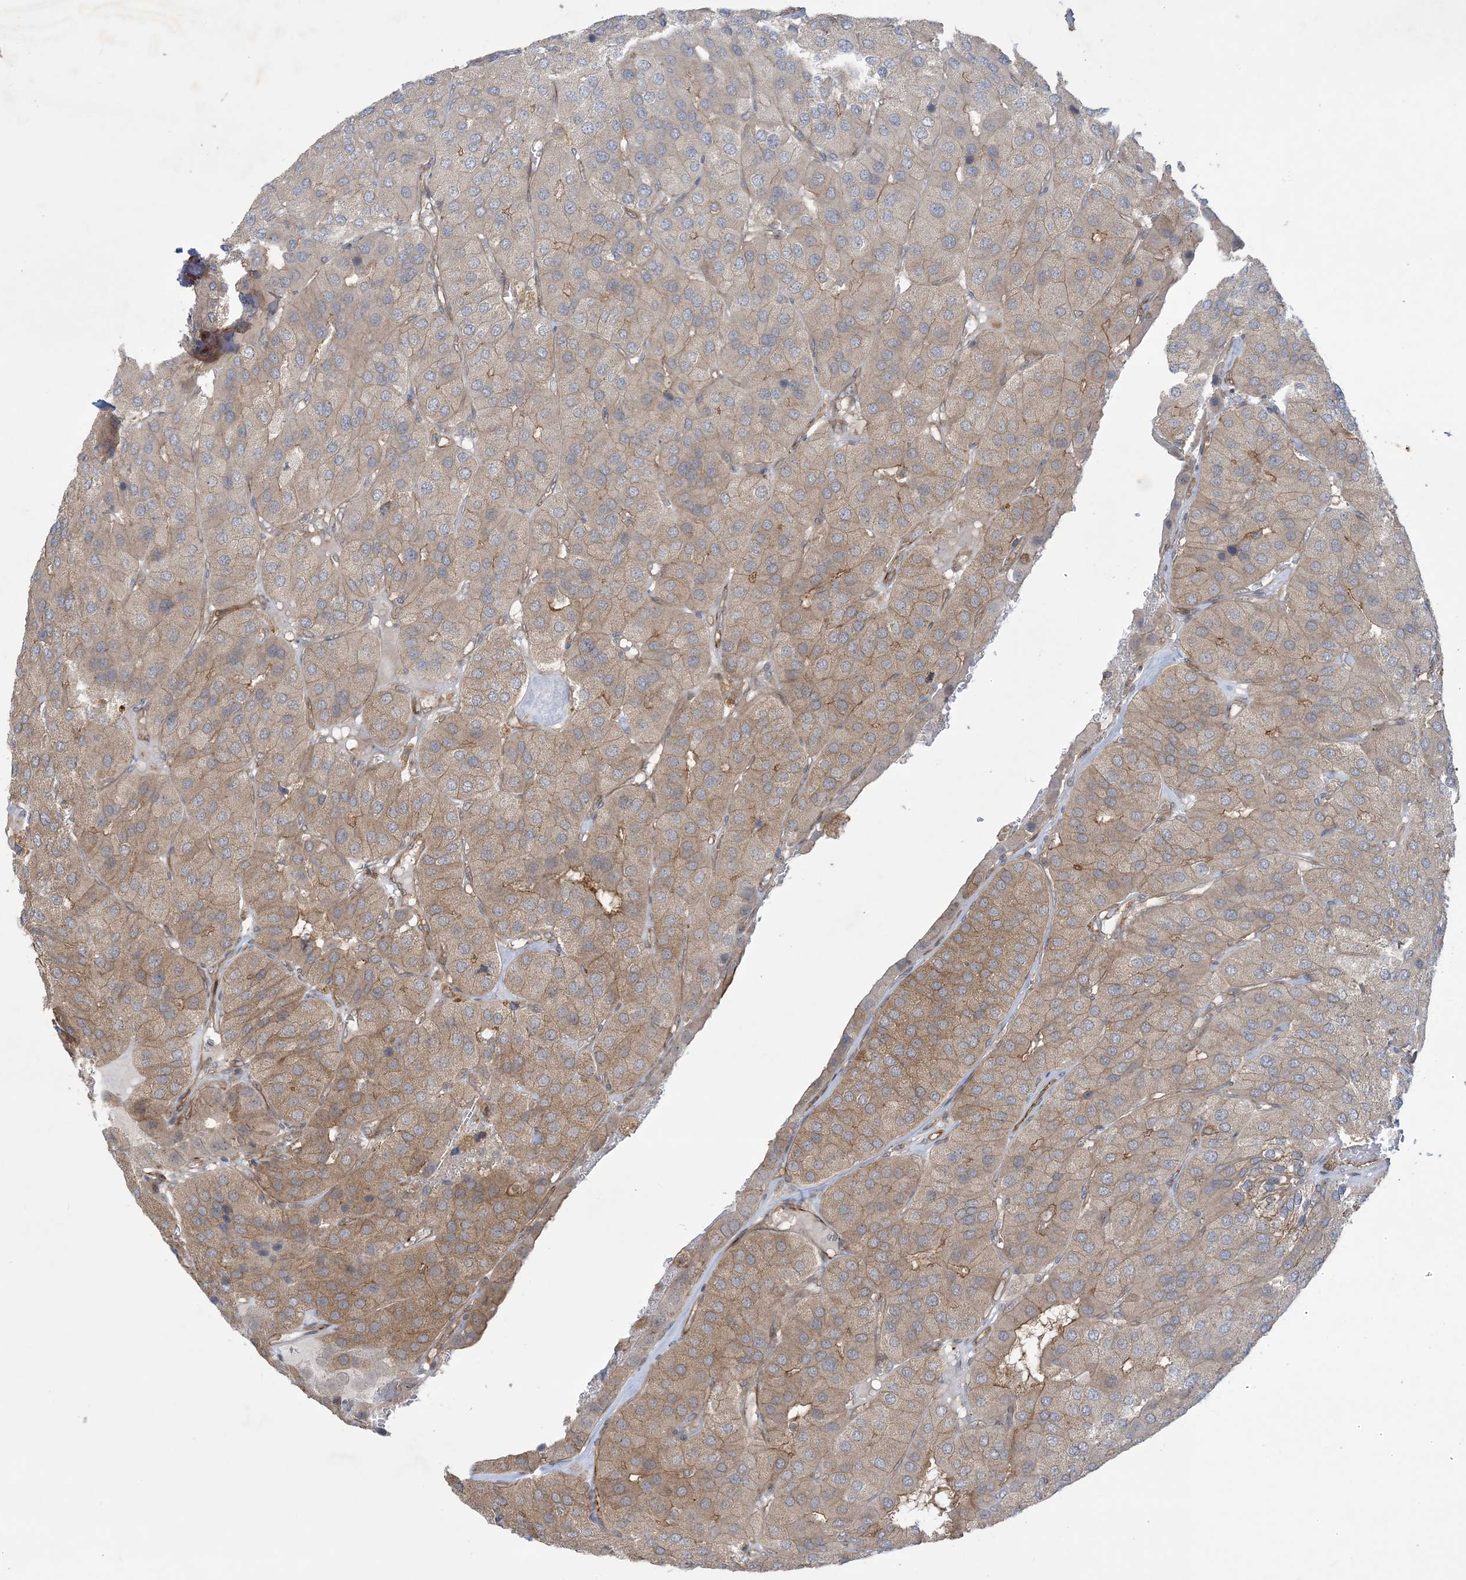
{"staining": {"intensity": "moderate", "quantity": "25%-75%", "location": "cytoplasmic/membranous"}, "tissue": "parathyroid gland", "cell_type": "Glandular cells", "image_type": "normal", "snomed": [{"axis": "morphology", "description": "Normal tissue, NOS"}, {"axis": "morphology", "description": "Adenoma, NOS"}, {"axis": "topography", "description": "Parathyroid gland"}], "caption": "Immunohistochemistry (DAB (3,3'-diaminobenzidine)) staining of benign parathyroid gland displays moderate cytoplasmic/membranous protein positivity in about 25%-75% of glandular cells.", "gene": "SOGA3", "patient": {"sex": "female", "age": 86}}